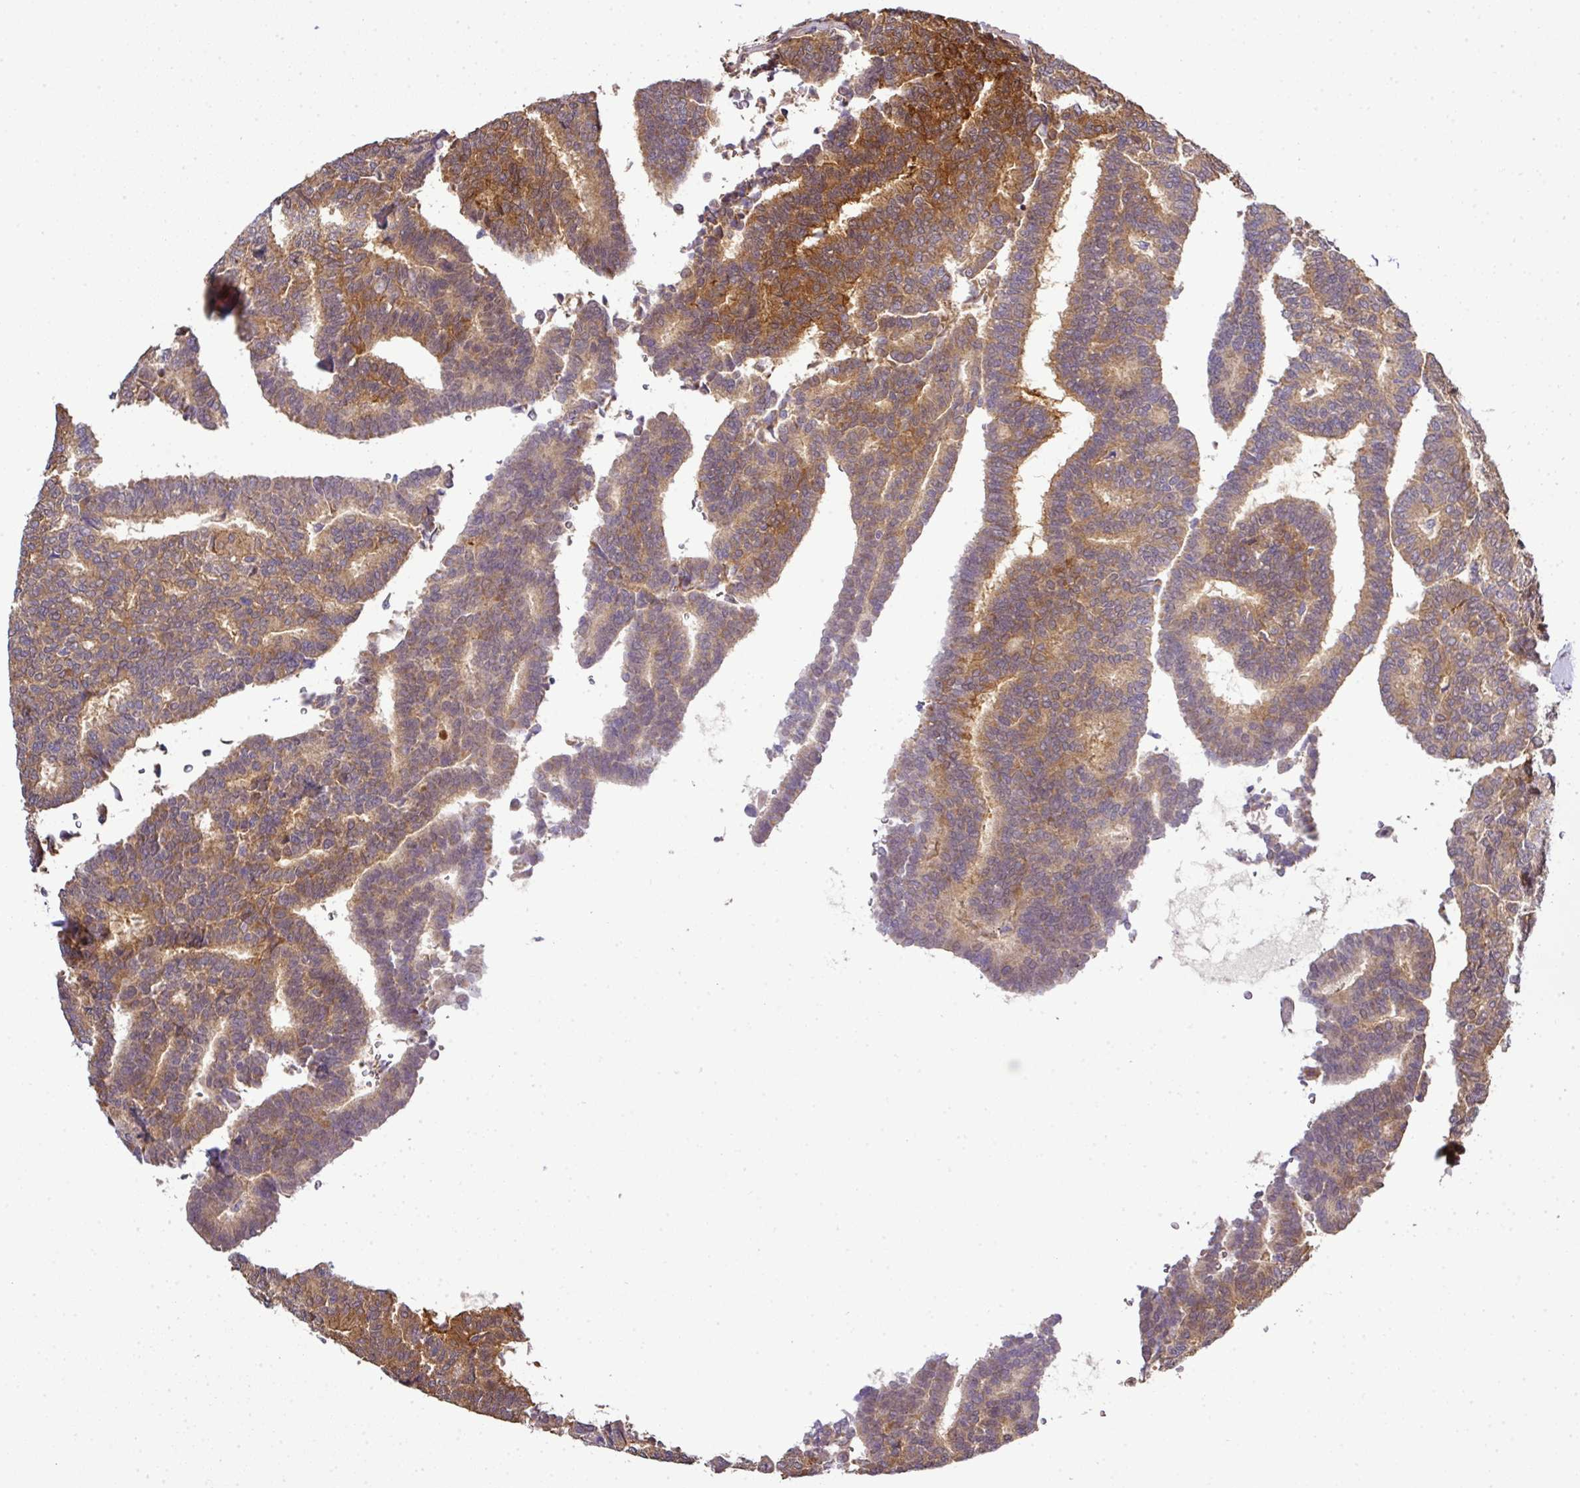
{"staining": {"intensity": "moderate", "quantity": ">75%", "location": "cytoplasmic/membranous"}, "tissue": "thyroid cancer", "cell_type": "Tumor cells", "image_type": "cancer", "snomed": [{"axis": "morphology", "description": "Papillary adenocarcinoma, NOS"}, {"axis": "topography", "description": "Thyroid gland"}], "caption": "DAB immunohistochemical staining of thyroid cancer (papillary adenocarcinoma) exhibits moderate cytoplasmic/membranous protein staining in about >75% of tumor cells.", "gene": "TMEM107", "patient": {"sex": "female", "age": 35}}